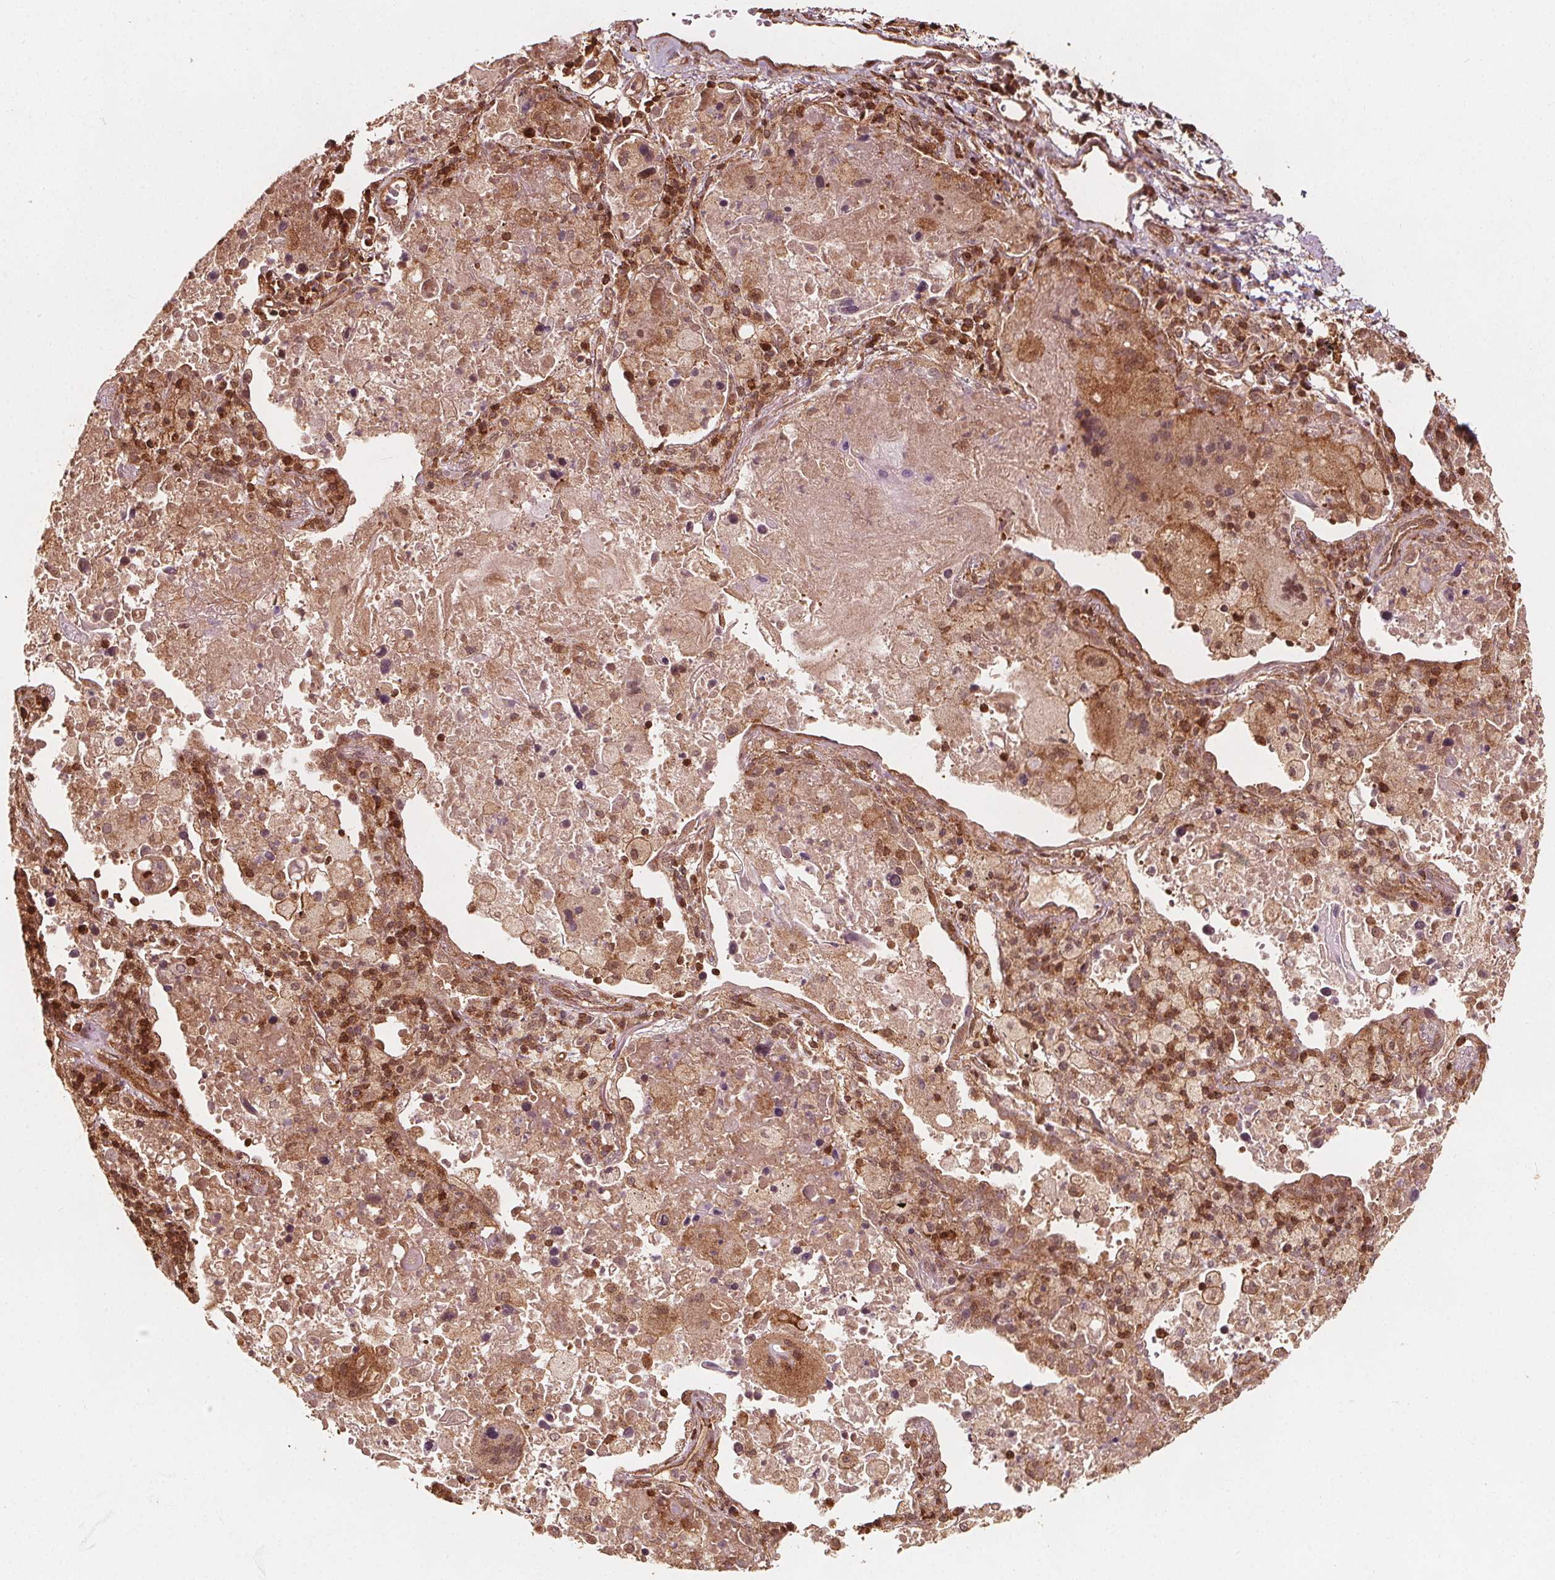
{"staining": {"intensity": "moderate", "quantity": ">75%", "location": "cytoplasmic/membranous"}, "tissue": "lung cancer", "cell_type": "Tumor cells", "image_type": "cancer", "snomed": [{"axis": "morphology", "description": "Squamous cell carcinoma, NOS"}, {"axis": "topography", "description": "Lung"}], "caption": "This micrograph shows immunohistochemistry (IHC) staining of lung squamous cell carcinoma, with medium moderate cytoplasmic/membranous expression in about >75% of tumor cells.", "gene": "AIP", "patient": {"sex": "male", "age": 68}}